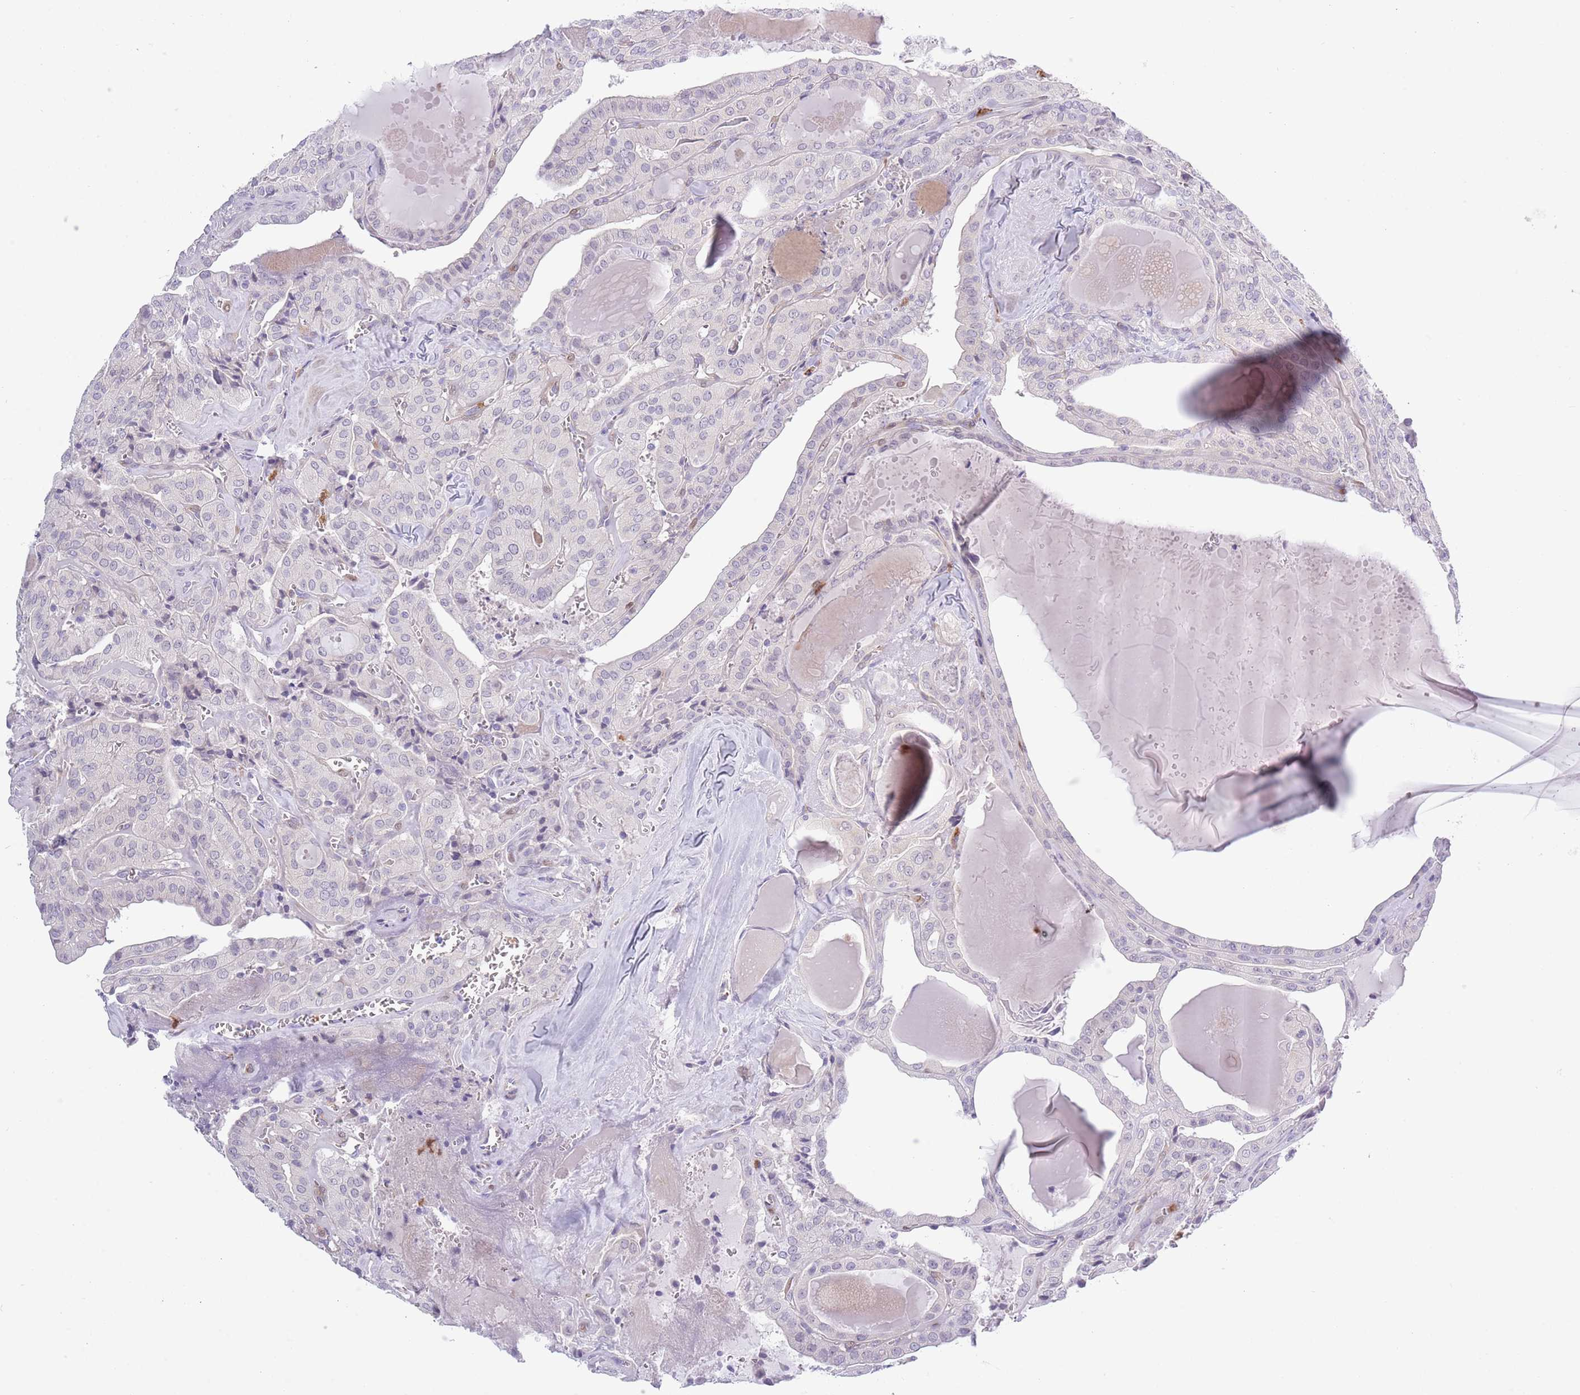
{"staining": {"intensity": "negative", "quantity": "none", "location": "none"}, "tissue": "thyroid cancer", "cell_type": "Tumor cells", "image_type": "cancer", "snomed": [{"axis": "morphology", "description": "Papillary adenocarcinoma, NOS"}, {"axis": "topography", "description": "Thyroid gland"}], "caption": "Immunohistochemistry micrograph of thyroid papillary adenocarcinoma stained for a protein (brown), which displays no positivity in tumor cells. (Immunohistochemistry (ihc), brightfield microscopy, high magnification).", "gene": "ZFP2", "patient": {"sex": "male", "age": 52}}